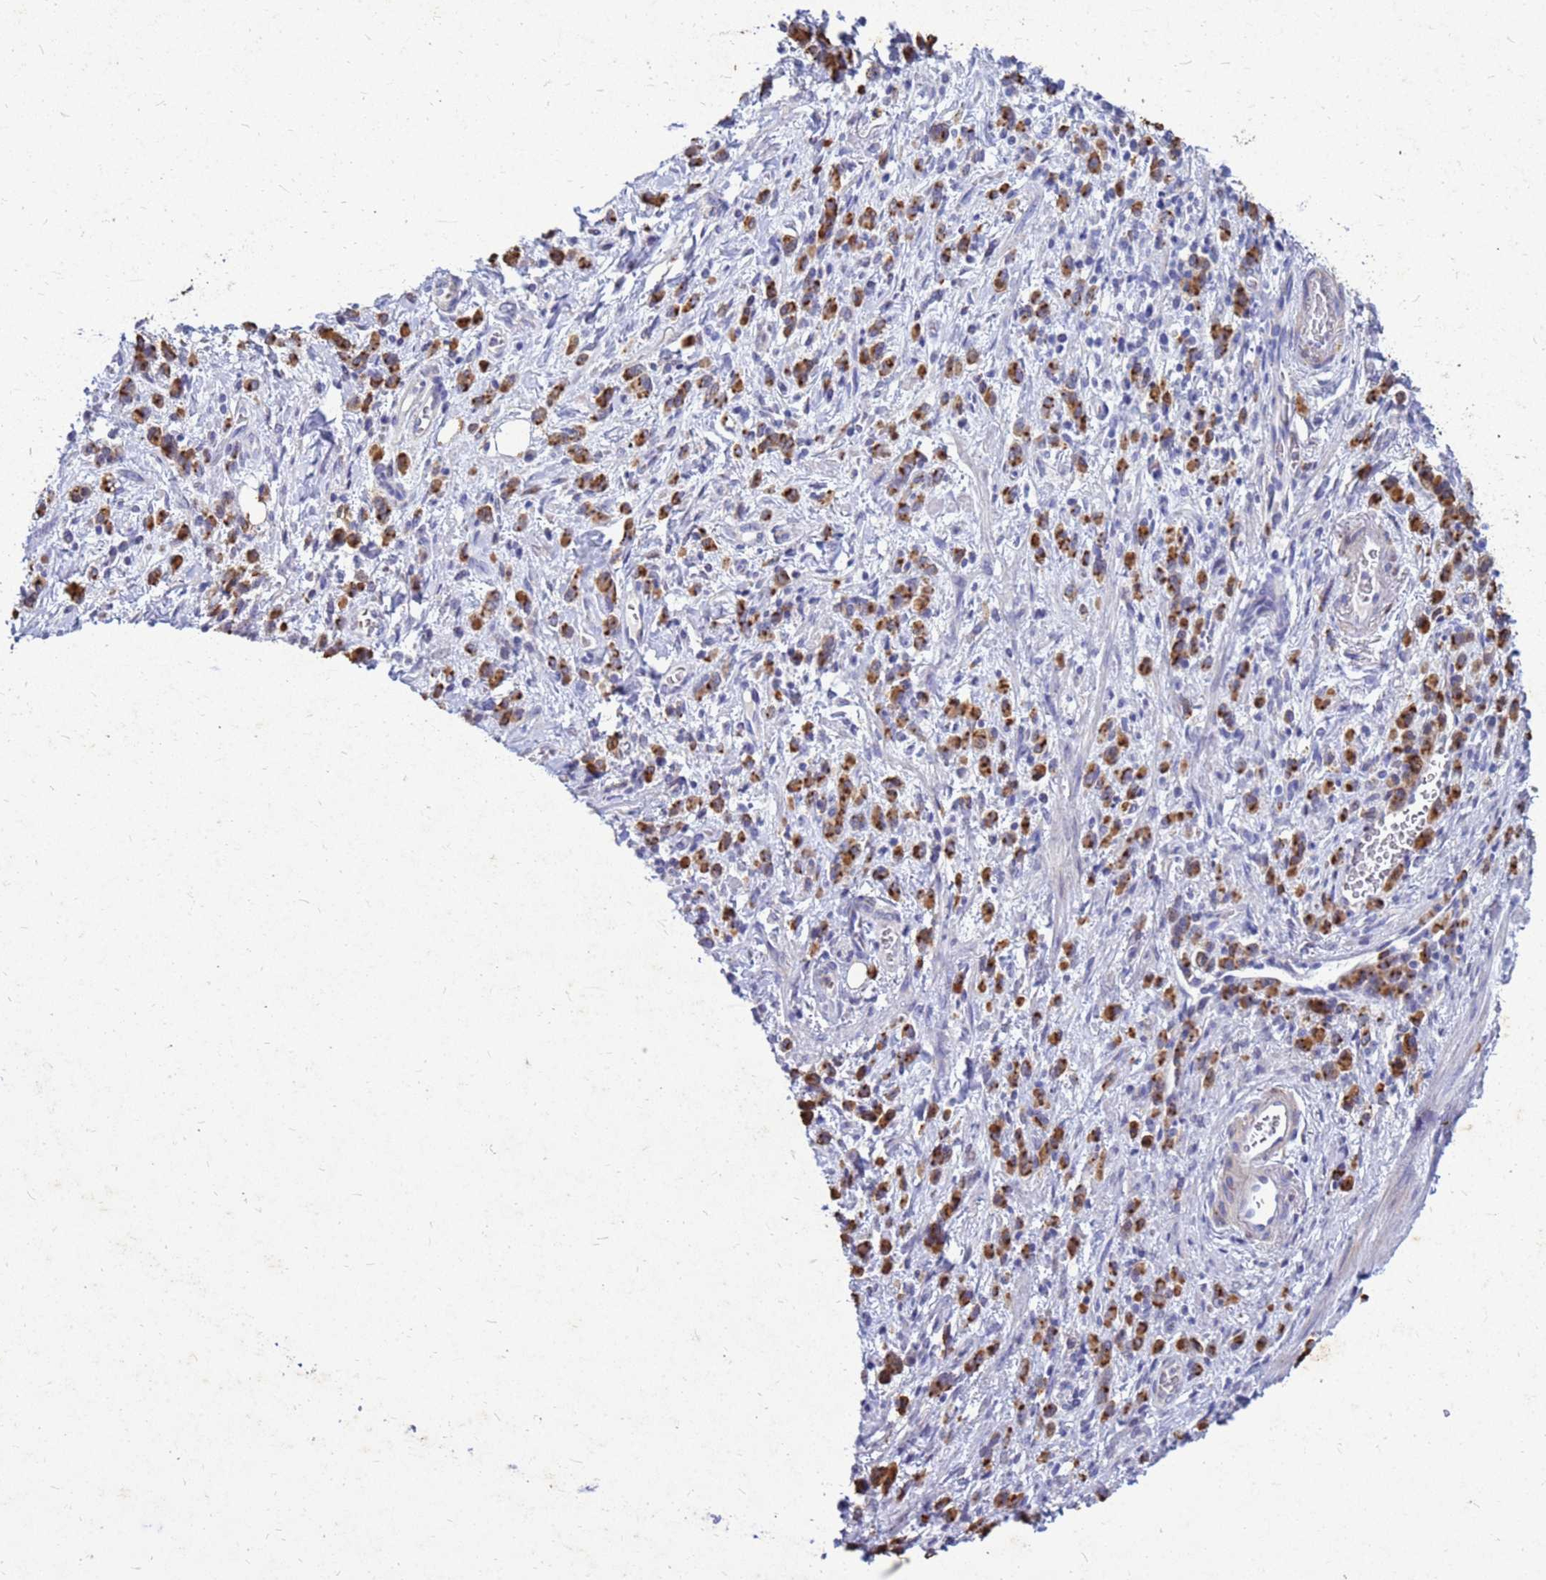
{"staining": {"intensity": "moderate", "quantity": ">75%", "location": "cytoplasmic/membranous"}, "tissue": "stomach cancer", "cell_type": "Tumor cells", "image_type": "cancer", "snomed": [{"axis": "morphology", "description": "Adenocarcinoma, NOS"}, {"axis": "topography", "description": "Stomach"}], "caption": "Tumor cells show medium levels of moderate cytoplasmic/membranous positivity in approximately >75% of cells in adenocarcinoma (stomach). (DAB IHC, brown staining for protein, blue staining for nuclei).", "gene": "AKR1C1", "patient": {"sex": "male", "age": 77}}